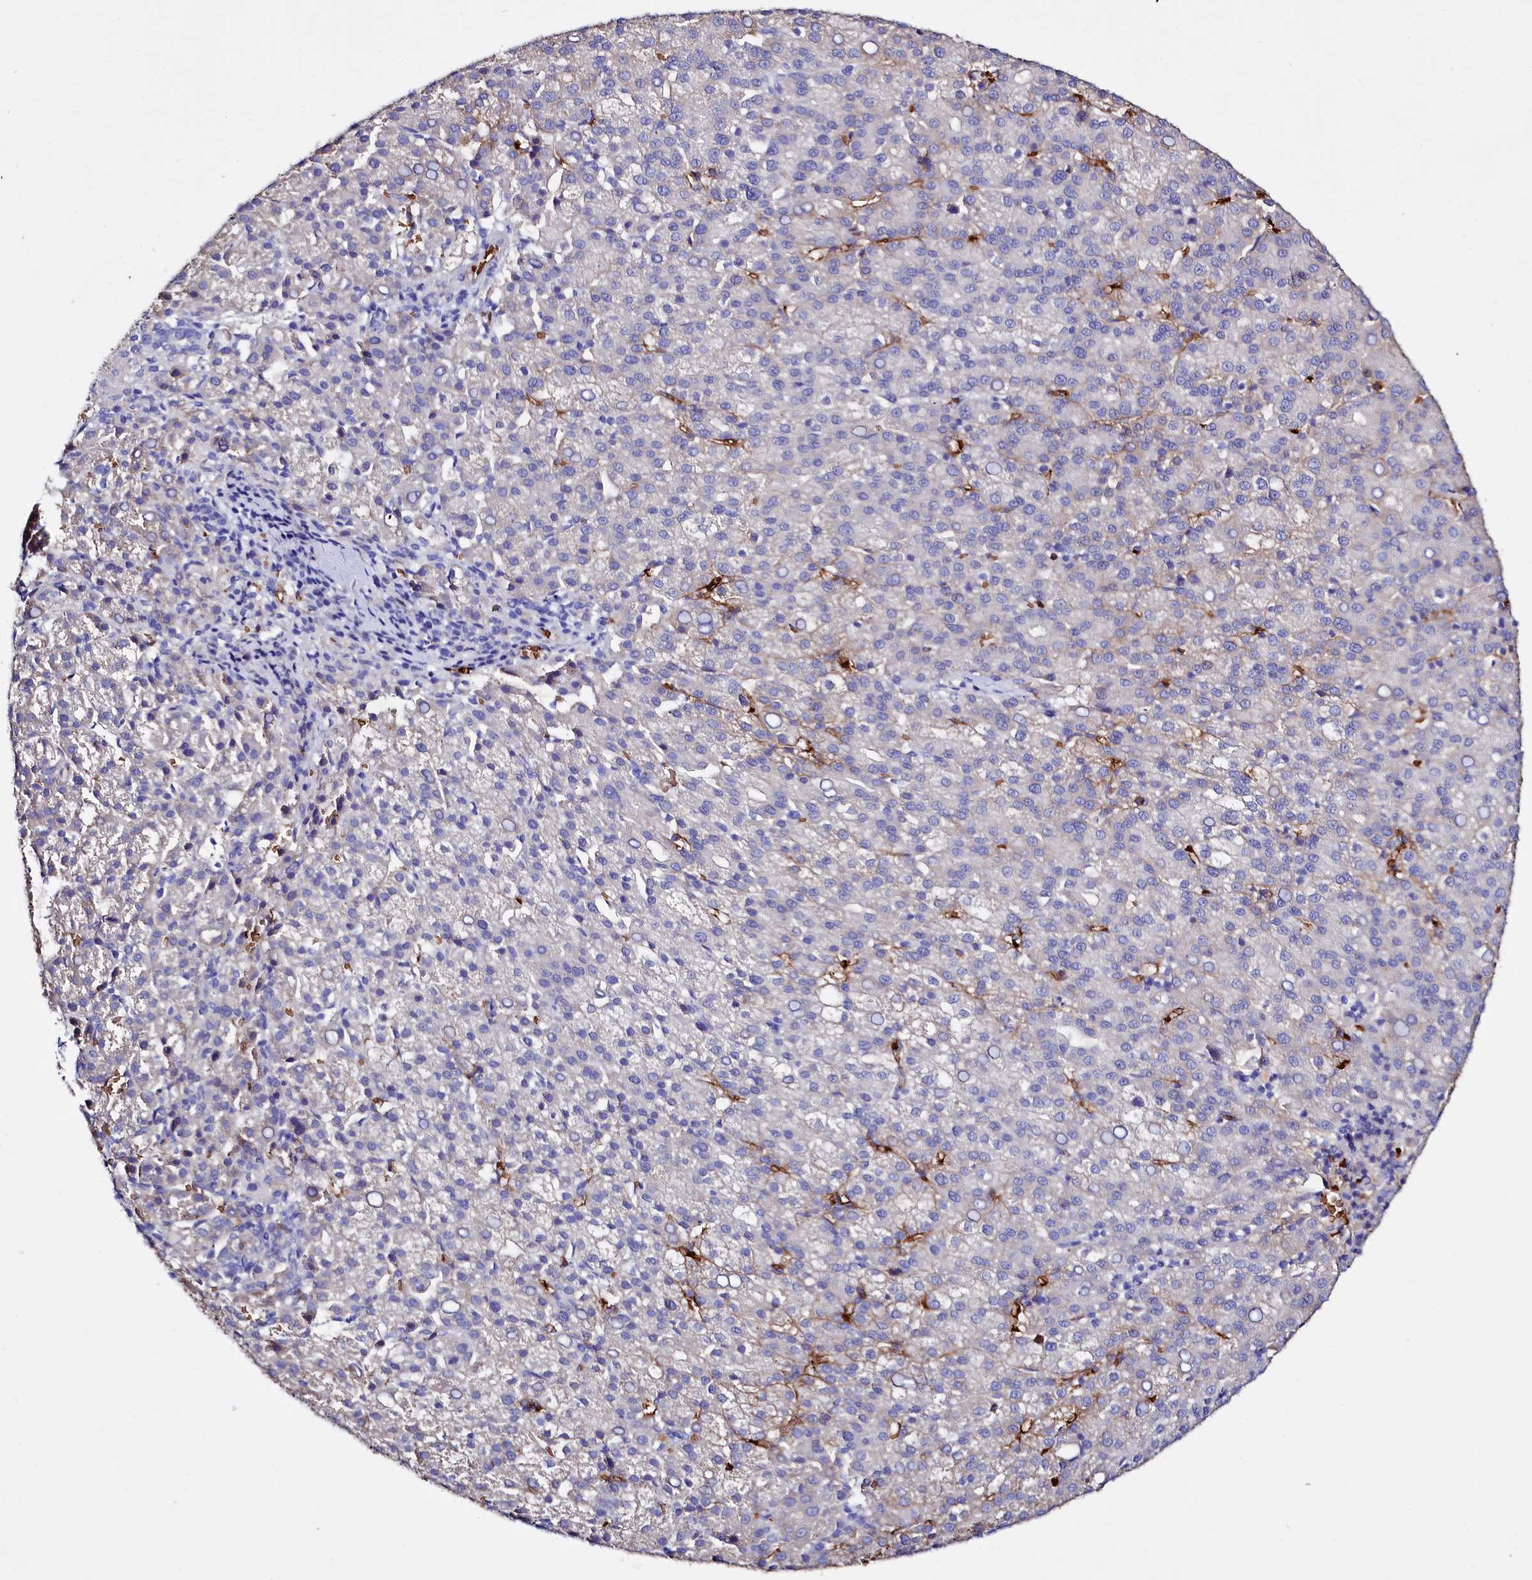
{"staining": {"intensity": "weak", "quantity": "<25%", "location": "cytoplasmic/membranous"}, "tissue": "liver cancer", "cell_type": "Tumor cells", "image_type": "cancer", "snomed": [{"axis": "morphology", "description": "Carcinoma, Hepatocellular, NOS"}, {"axis": "topography", "description": "Liver"}], "caption": "This is an IHC micrograph of human hepatocellular carcinoma (liver). There is no staining in tumor cells.", "gene": "RPUSD3", "patient": {"sex": "female", "age": 58}}